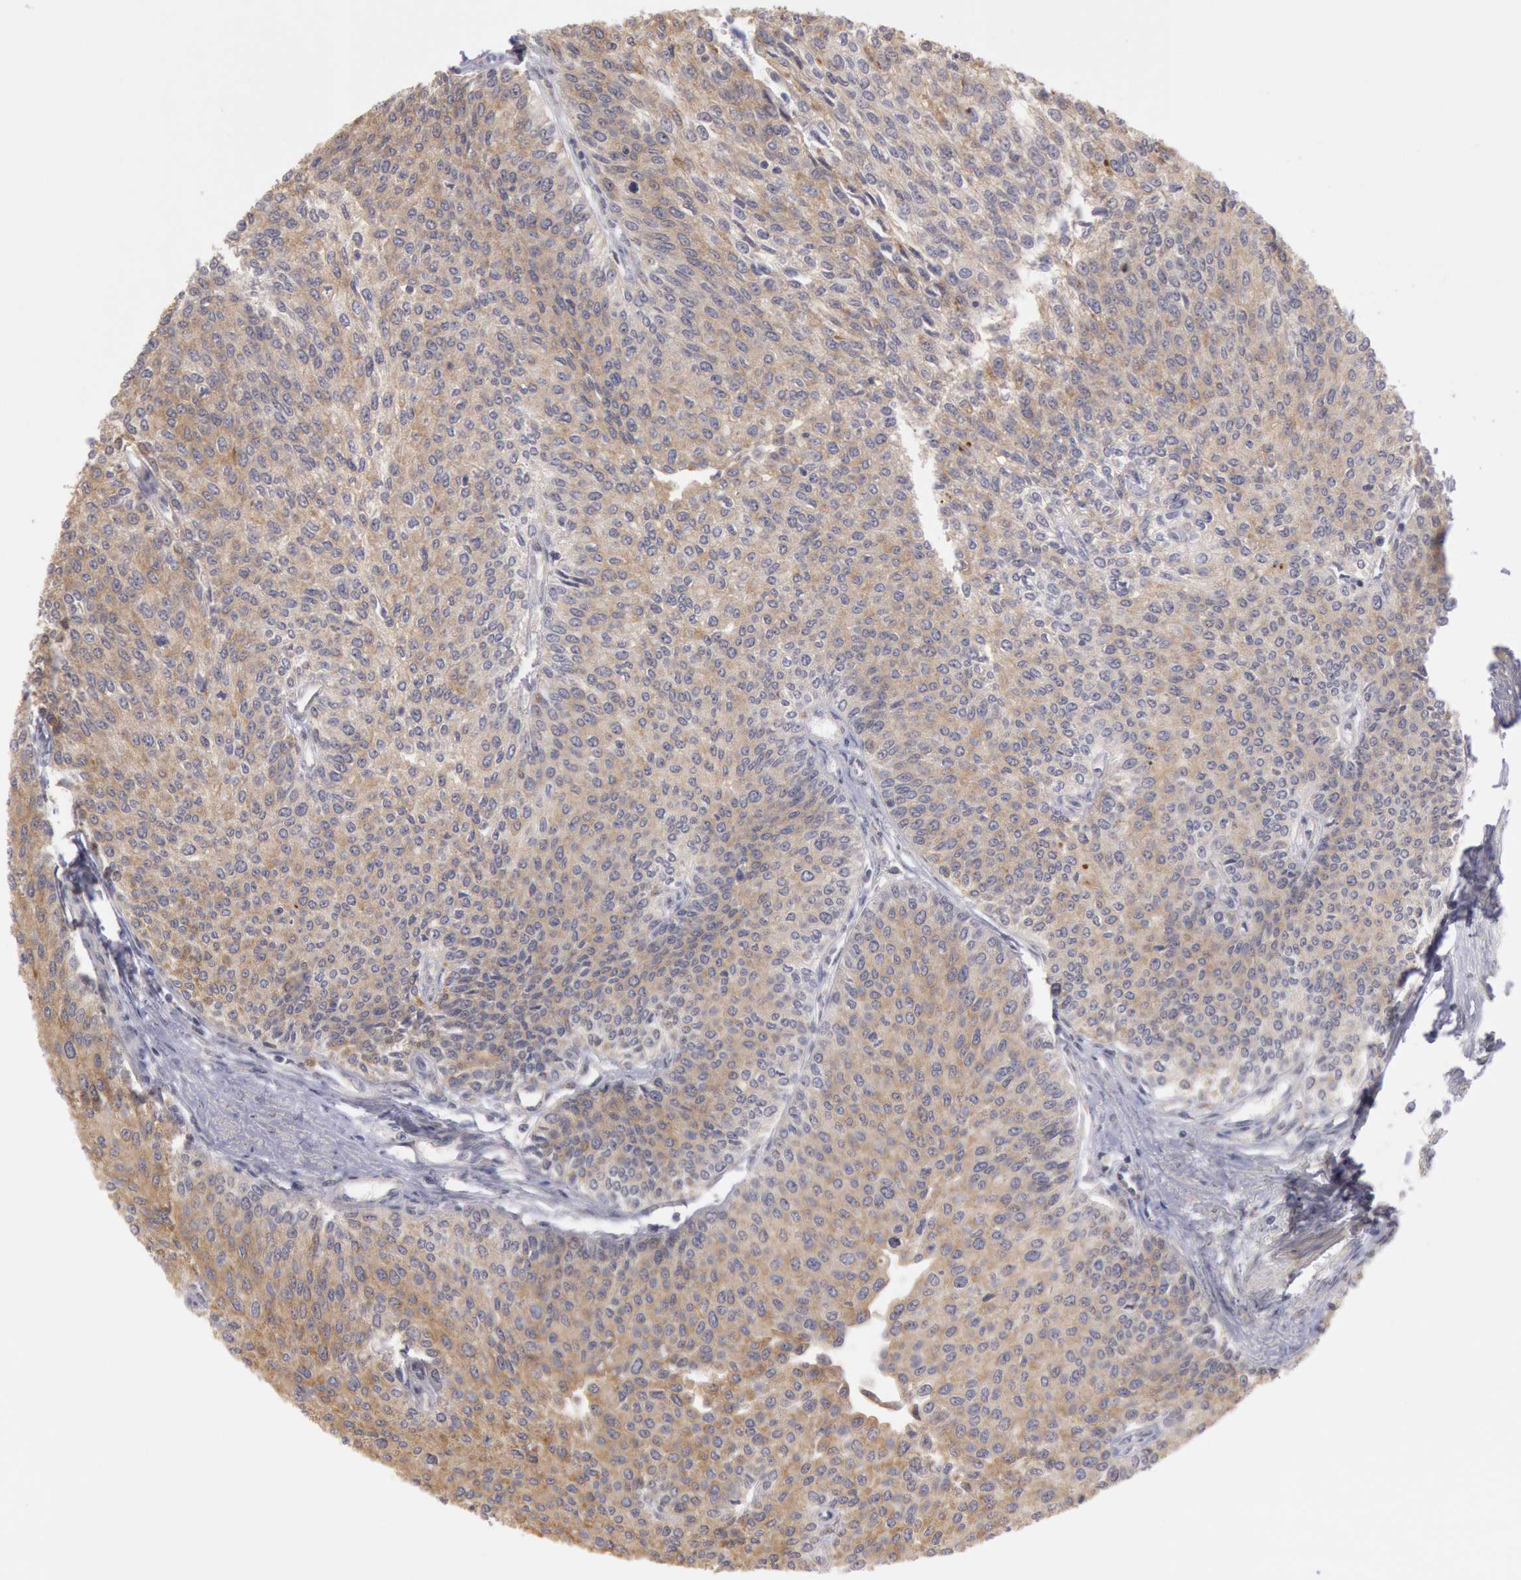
{"staining": {"intensity": "moderate", "quantity": ">75%", "location": "cytoplasmic/membranous"}, "tissue": "urothelial cancer", "cell_type": "Tumor cells", "image_type": "cancer", "snomed": [{"axis": "morphology", "description": "Urothelial carcinoma, Low grade"}, {"axis": "topography", "description": "Urinary bladder"}], "caption": "Urothelial cancer tissue displays moderate cytoplasmic/membranous expression in approximately >75% of tumor cells, visualized by immunohistochemistry.", "gene": "PLA2G6", "patient": {"sex": "female", "age": 73}}